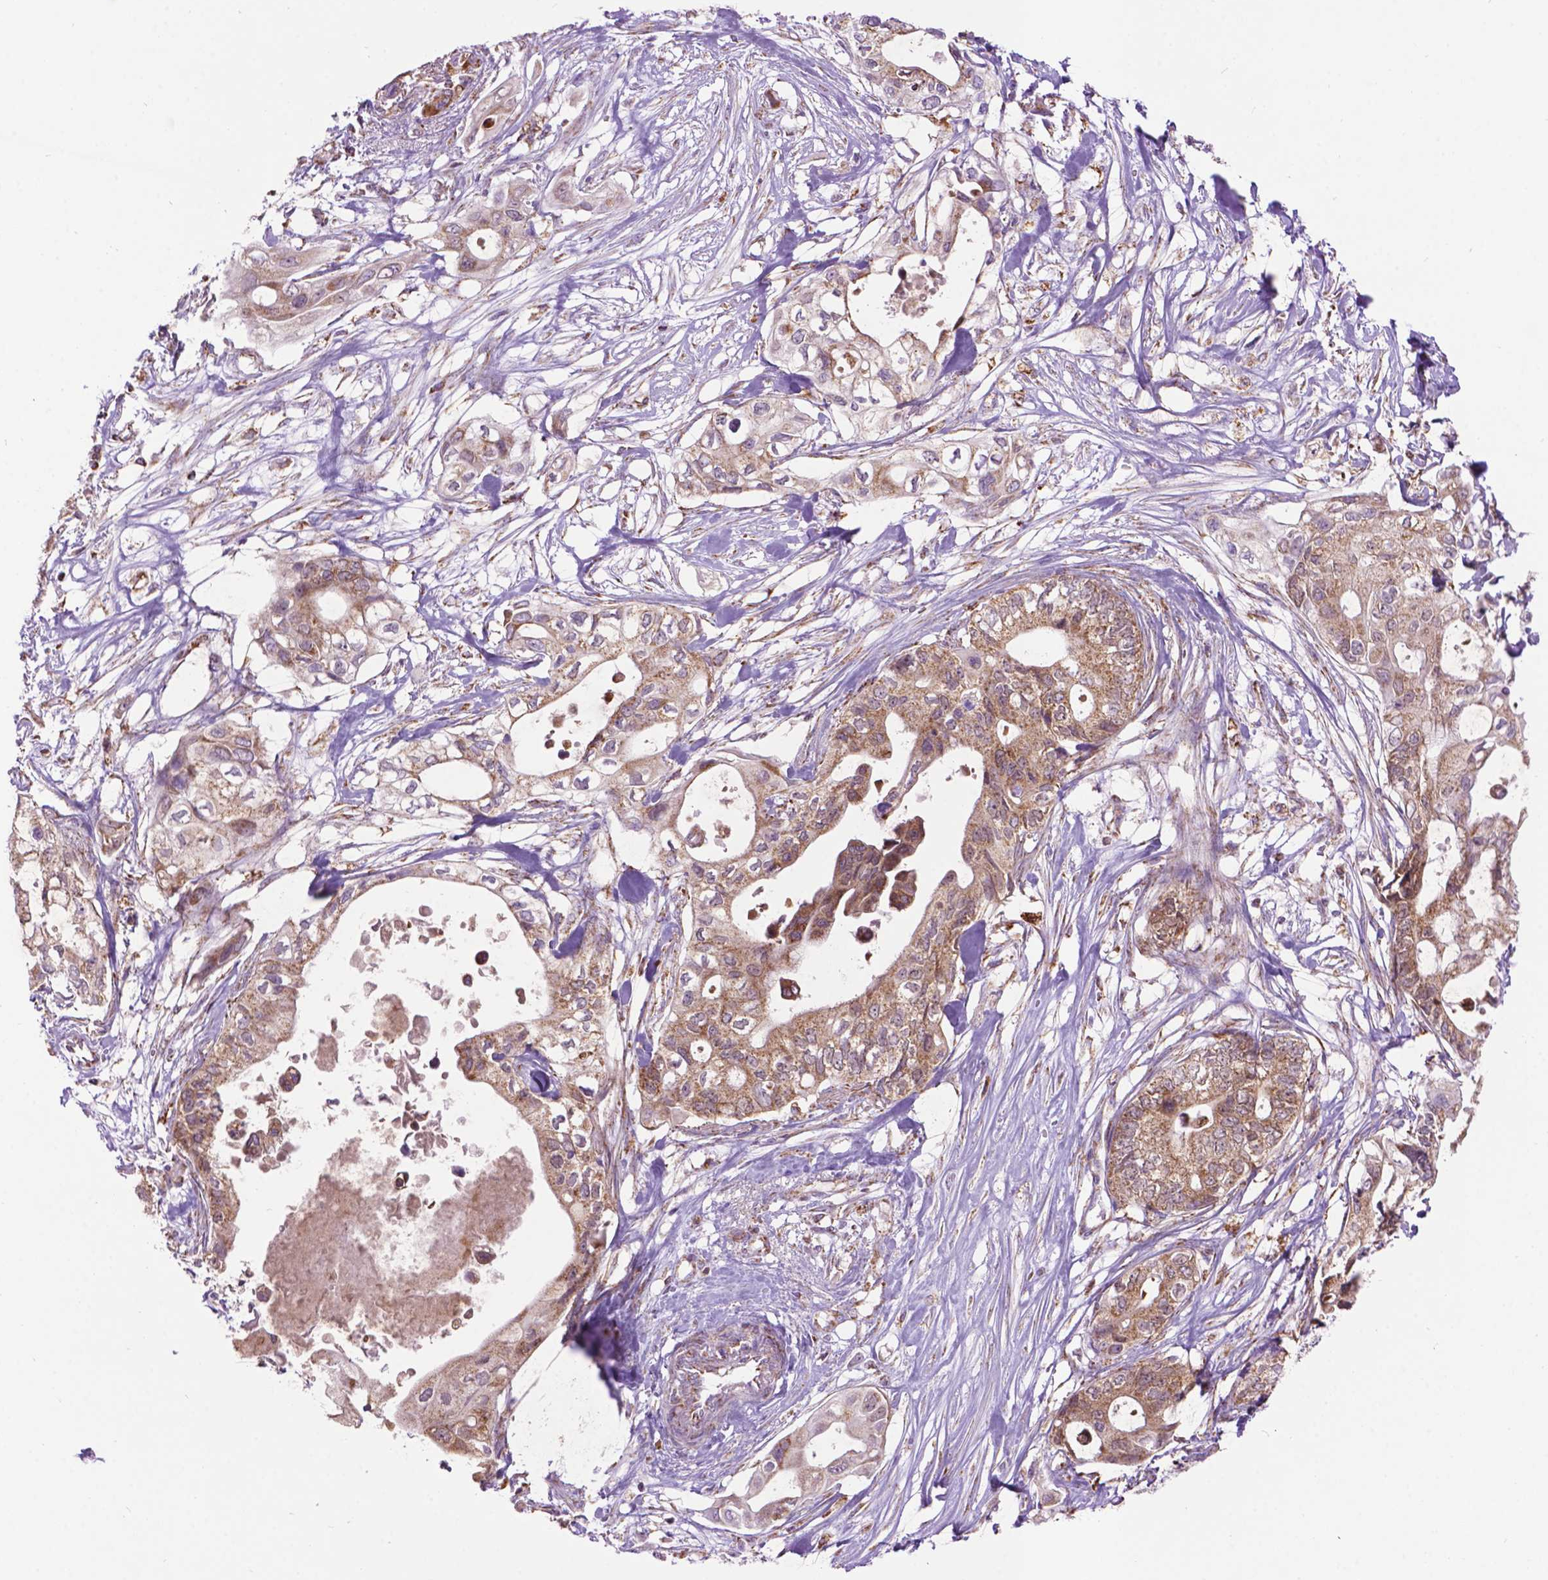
{"staining": {"intensity": "moderate", "quantity": ">75%", "location": "cytoplasmic/membranous"}, "tissue": "pancreatic cancer", "cell_type": "Tumor cells", "image_type": "cancer", "snomed": [{"axis": "morphology", "description": "Adenocarcinoma, NOS"}, {"axis": "topography", "description": "Pancreas"}], "caption": "An immunohistochemistry photomicrograph of neoplastic tissue is shown. Protein staining in brown labels moderate cytoplasmic/membranous positivity in pancreatic cancer (adenocarcinoma) within tumor cells.", "gene": "PYCR3", "patient": {"sex": "female", "age": 63}}